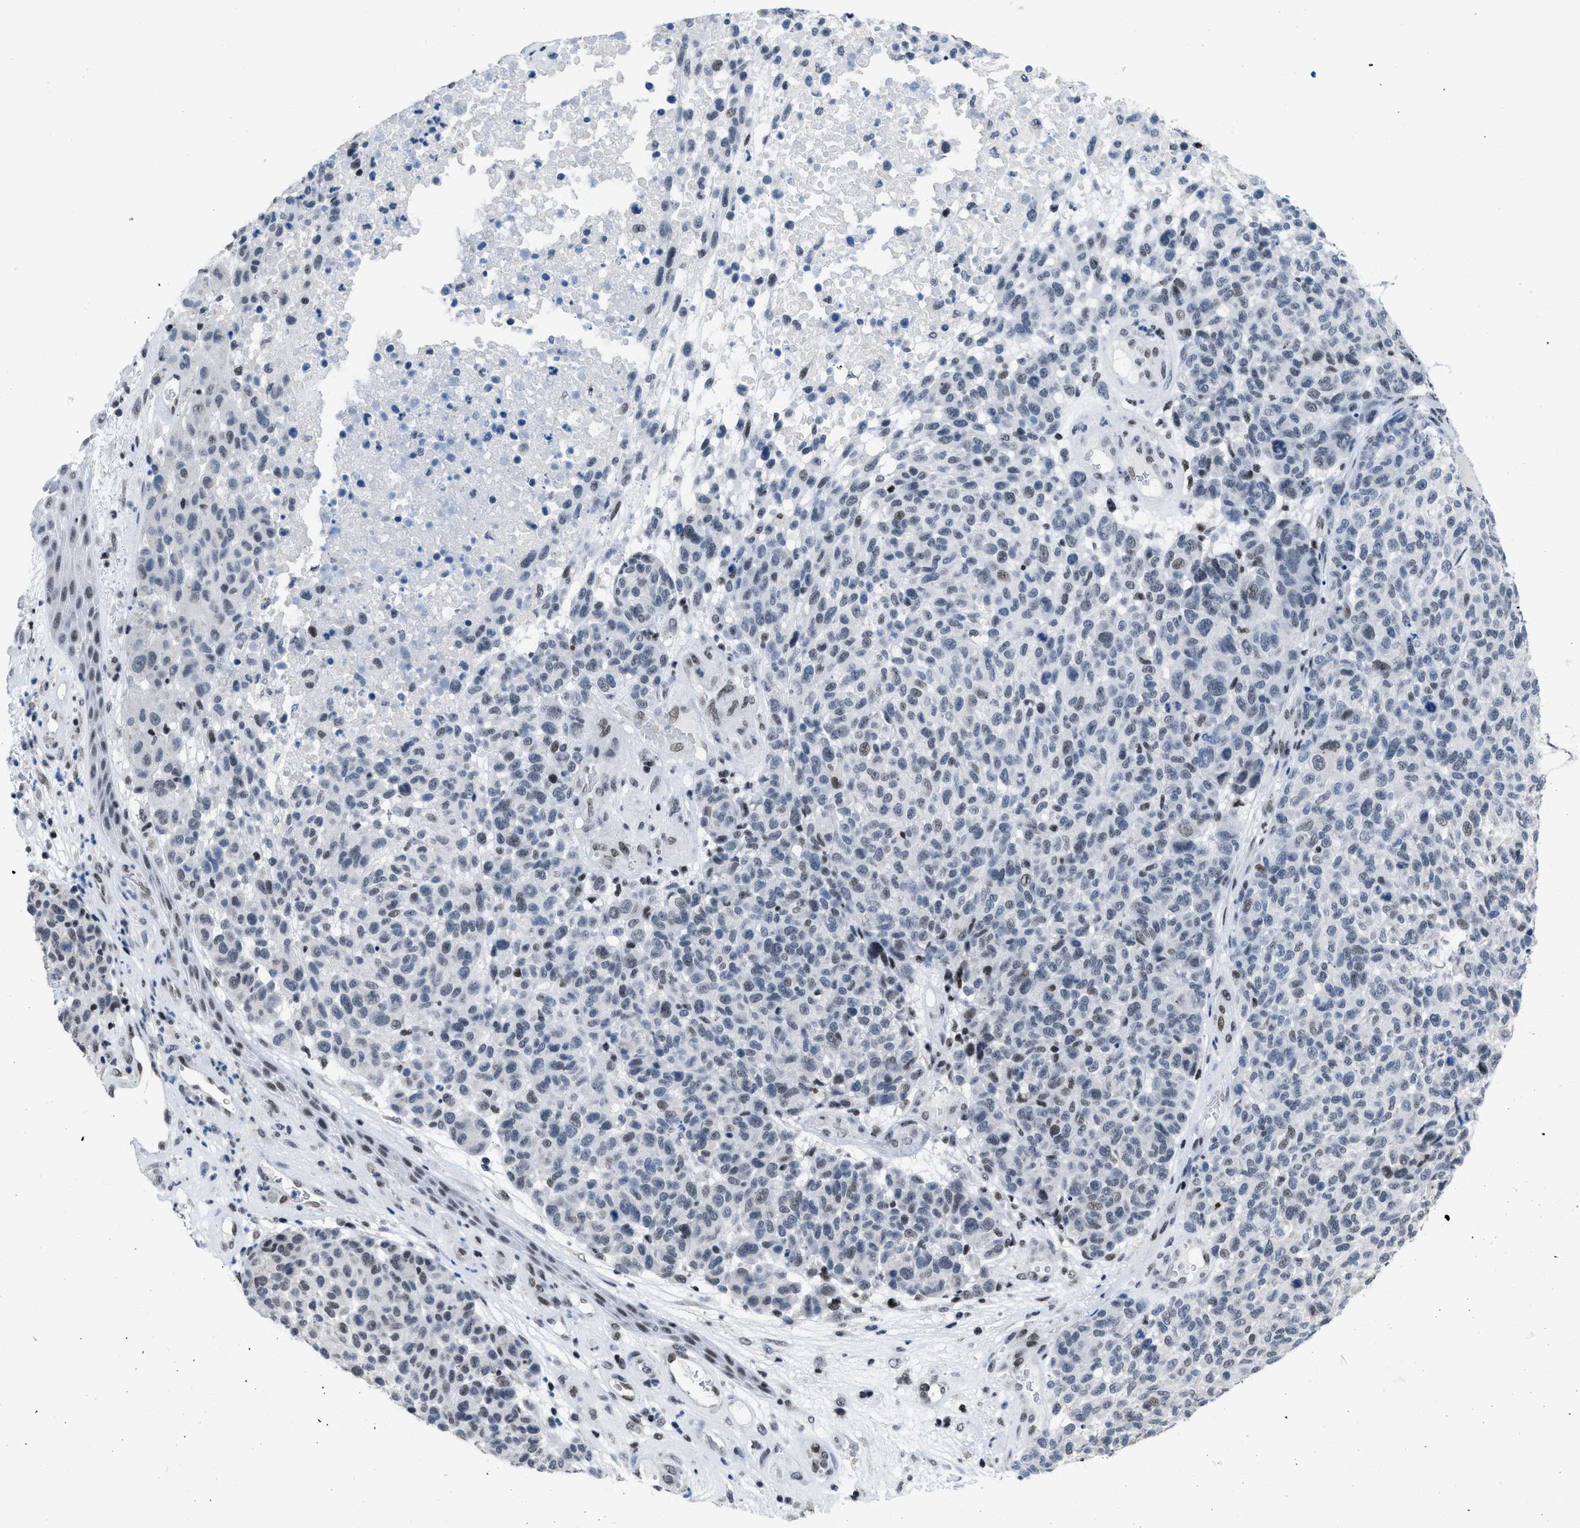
{"staining": {"intensity": "weak", "quantity": "25%-75%", "location": "nuclear"}, "tissue": "melanoma", "cell_type": "Tumor cells", "image_type": "cancer", "snomed": [{"axis": "morphology", "description": "Malignant melanoma, NOS"}, {"axis": "topography", "description": "Skin"}], "caption": "DAB (3,3'-diaminobenzidine) immunohistochemical staining of human melanoma exhibits weak nuclear protein expression in approximately 25%-75% of tumor cells.", "gene": "TERF2IP", "patient": {"sex": "male", "age": 59}}